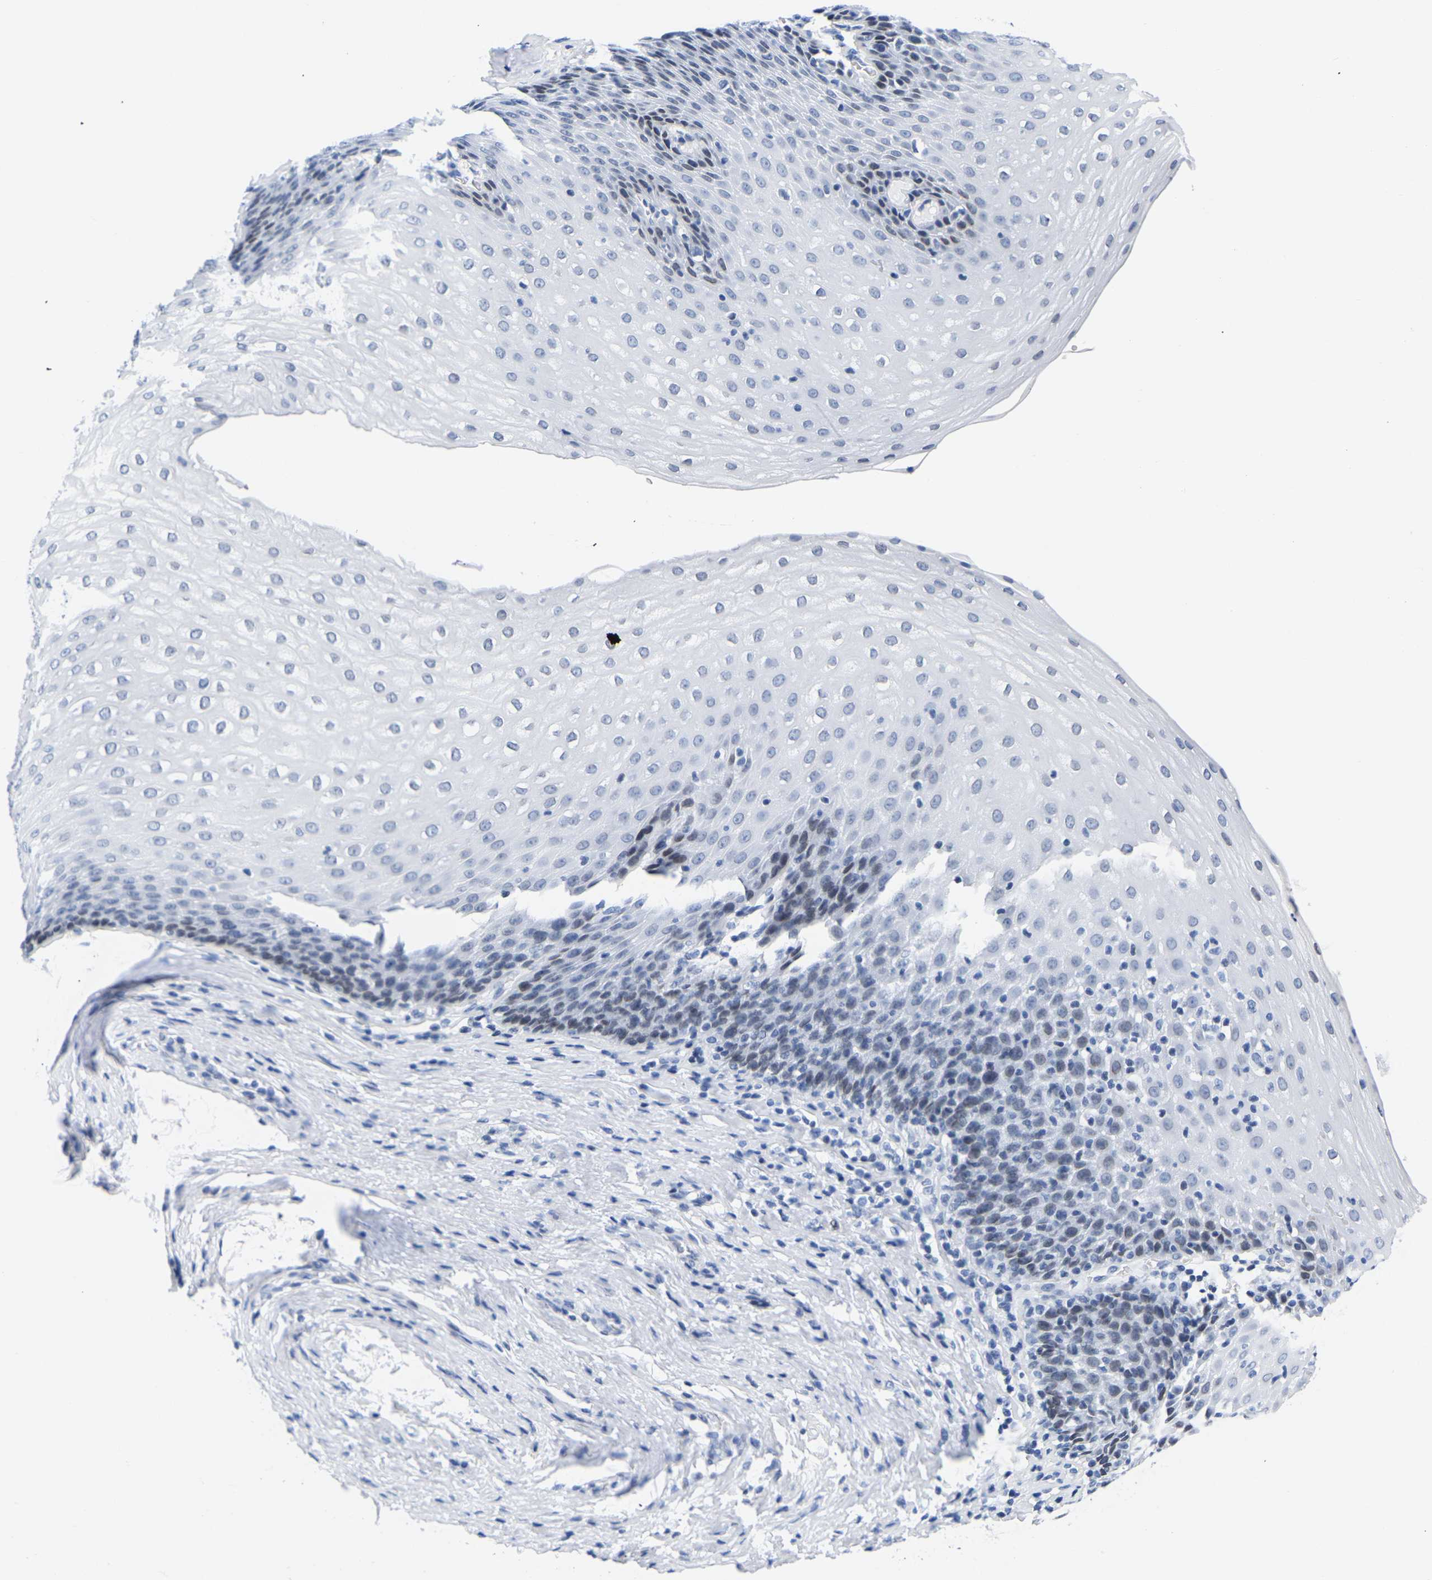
{"staining": {"intensity": "weak", "quantity": "<25%", "location": "nuclear"}, "tissue": "esophagus", "cell_type": "Squamous epithelial cells", "image_type": "normal", "snomed": [{"axis": "morphology", "description": "Normal tissue, NOS"}, {"axis": "topography", "description": "Esophagus"}], "caption": "Squamous epithelial cells show no significant expression in benign esophagus. (DAB (3,3'-diaminobenzidine) IHC with hematoxylin counter stain).", "gene": "UPK3A", "patient": {"sex": "female", "age": 61}}